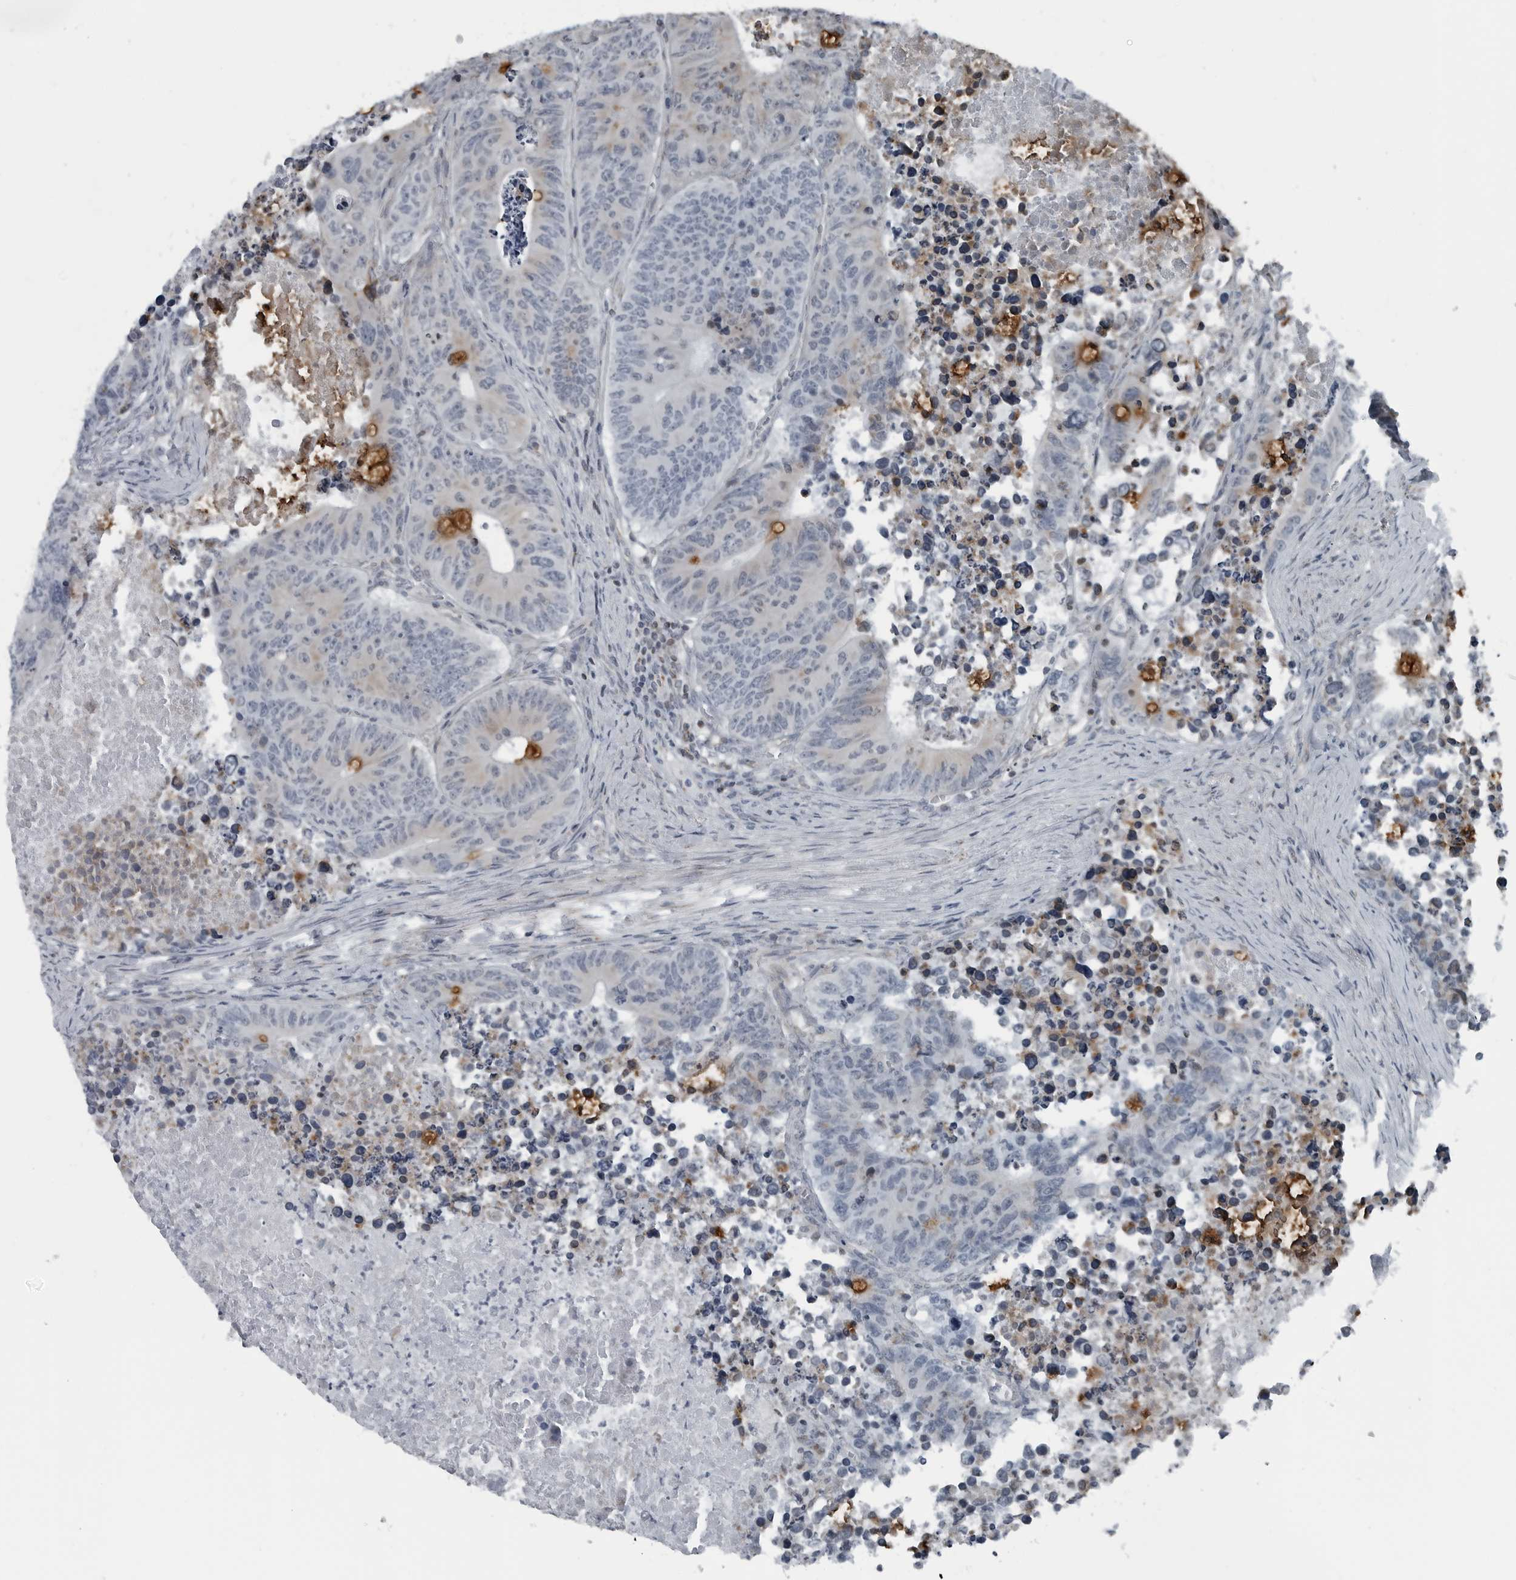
{"staining": {"intensity": "negative", "quantity": "none", "location": "none"}, "tissue": "colorectal cancer", "cell_type": "Tumor cells", "image_type": "cancer", "snomed": [{"axis": "morphology", "description": "Adenocarcinoma, NOS"}, {"axis": "topography", "description": "Colon"}], "caption": "IHC image of colorectal cancer stained for a protein (brown), which demonstrates no staining in tumor cells.", "gene": "GAK", "patient": {"sex": "male", "age": 87}}